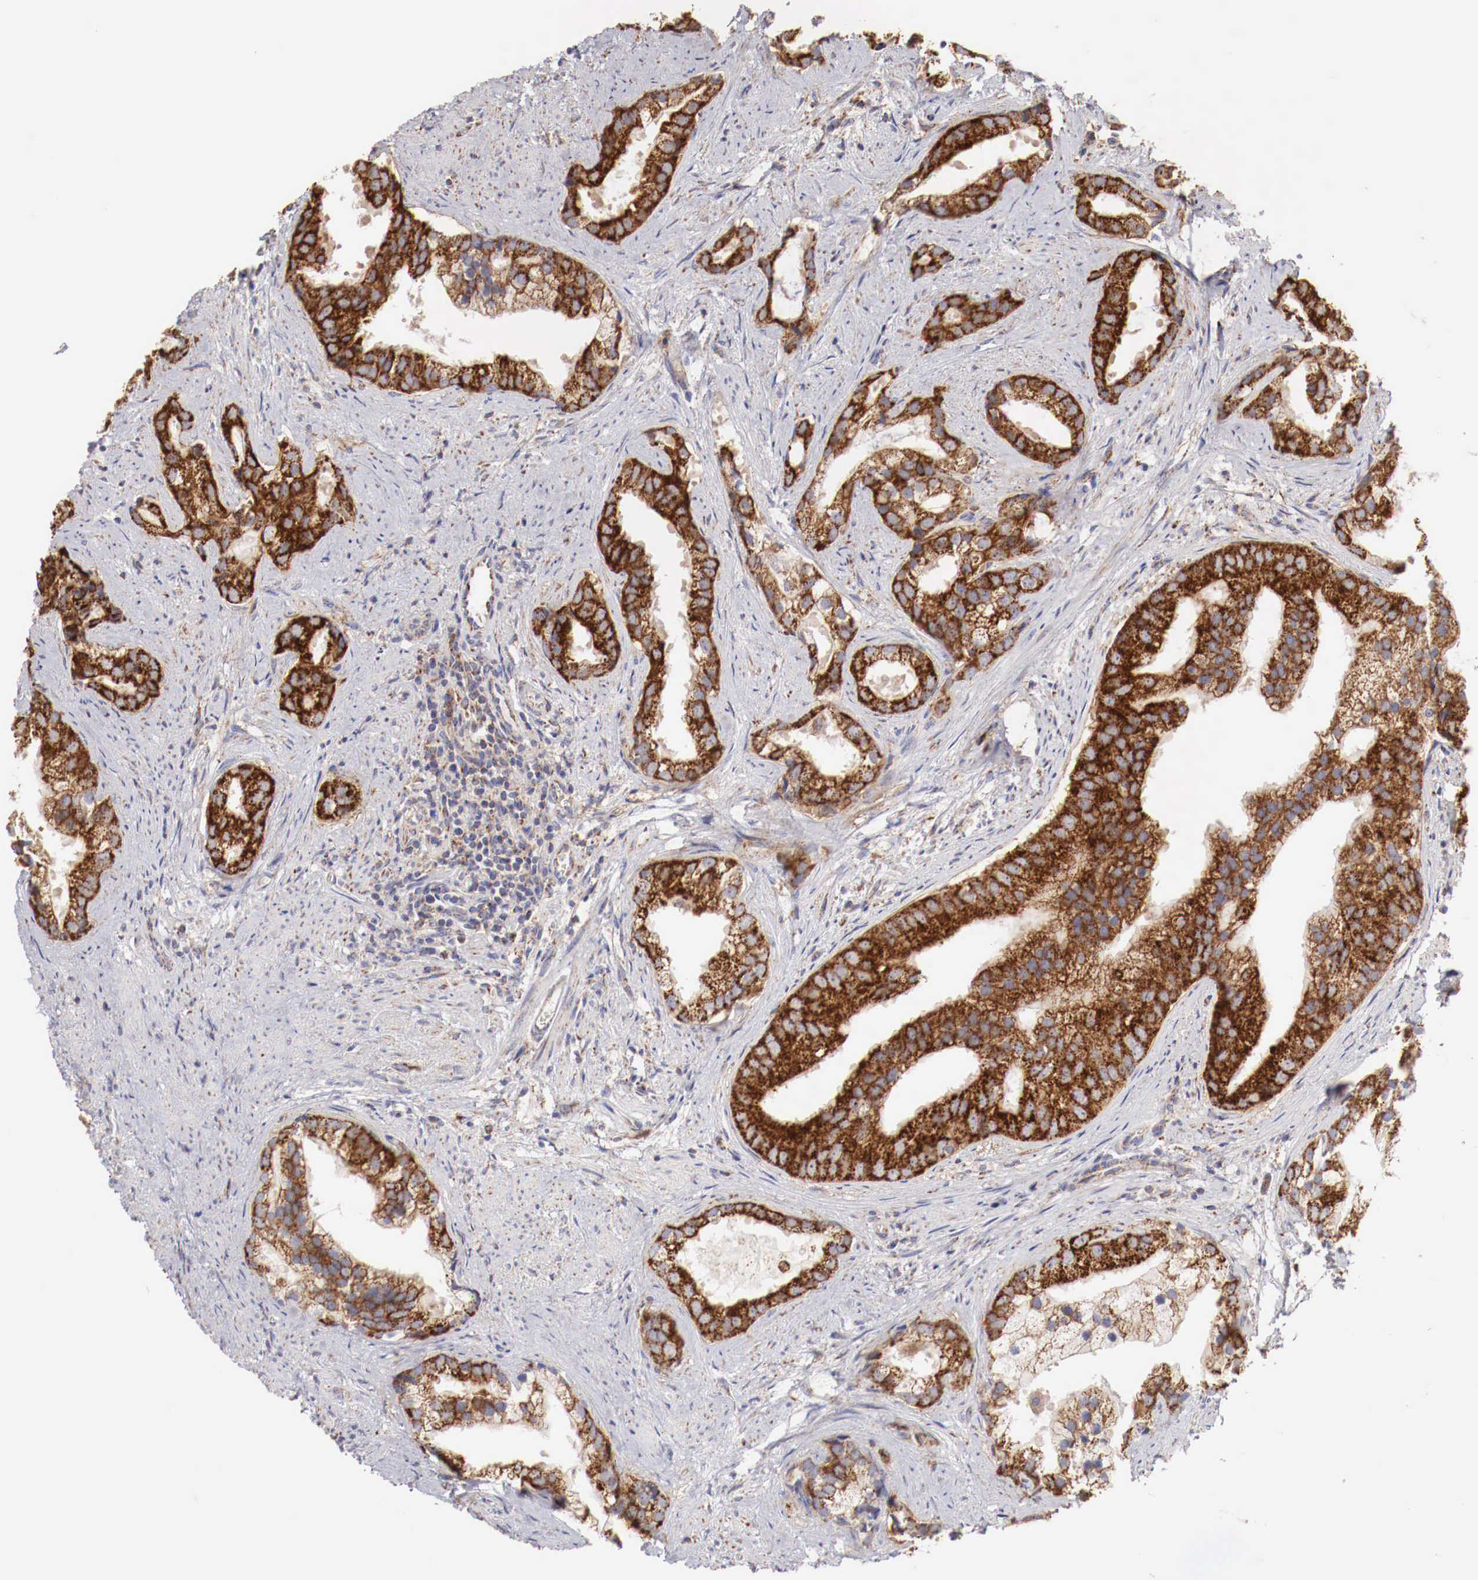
{"staining": {"intensity": "strong", "quantity": ">75%", "location": "cytoplasmic/membranous"}, "tissue": "prostate cancer", "cell_type": "Tumor cells", "image_type": "cancer", "snomed": [{"axis": "morphology", "description": "Adenocarcinoma, Medium grade"}, {"axis": "topography", "description": "Prostate"}], "caption": "Brown immunohistochemical staining in medium-grade adenocarcinoma (prostate) displays strong cytoplasmic/membranous positivity in approximately >75% of tumor cells.", "gene": "XPNPEP3", "patient": {"sex": "male", "age": 65}}